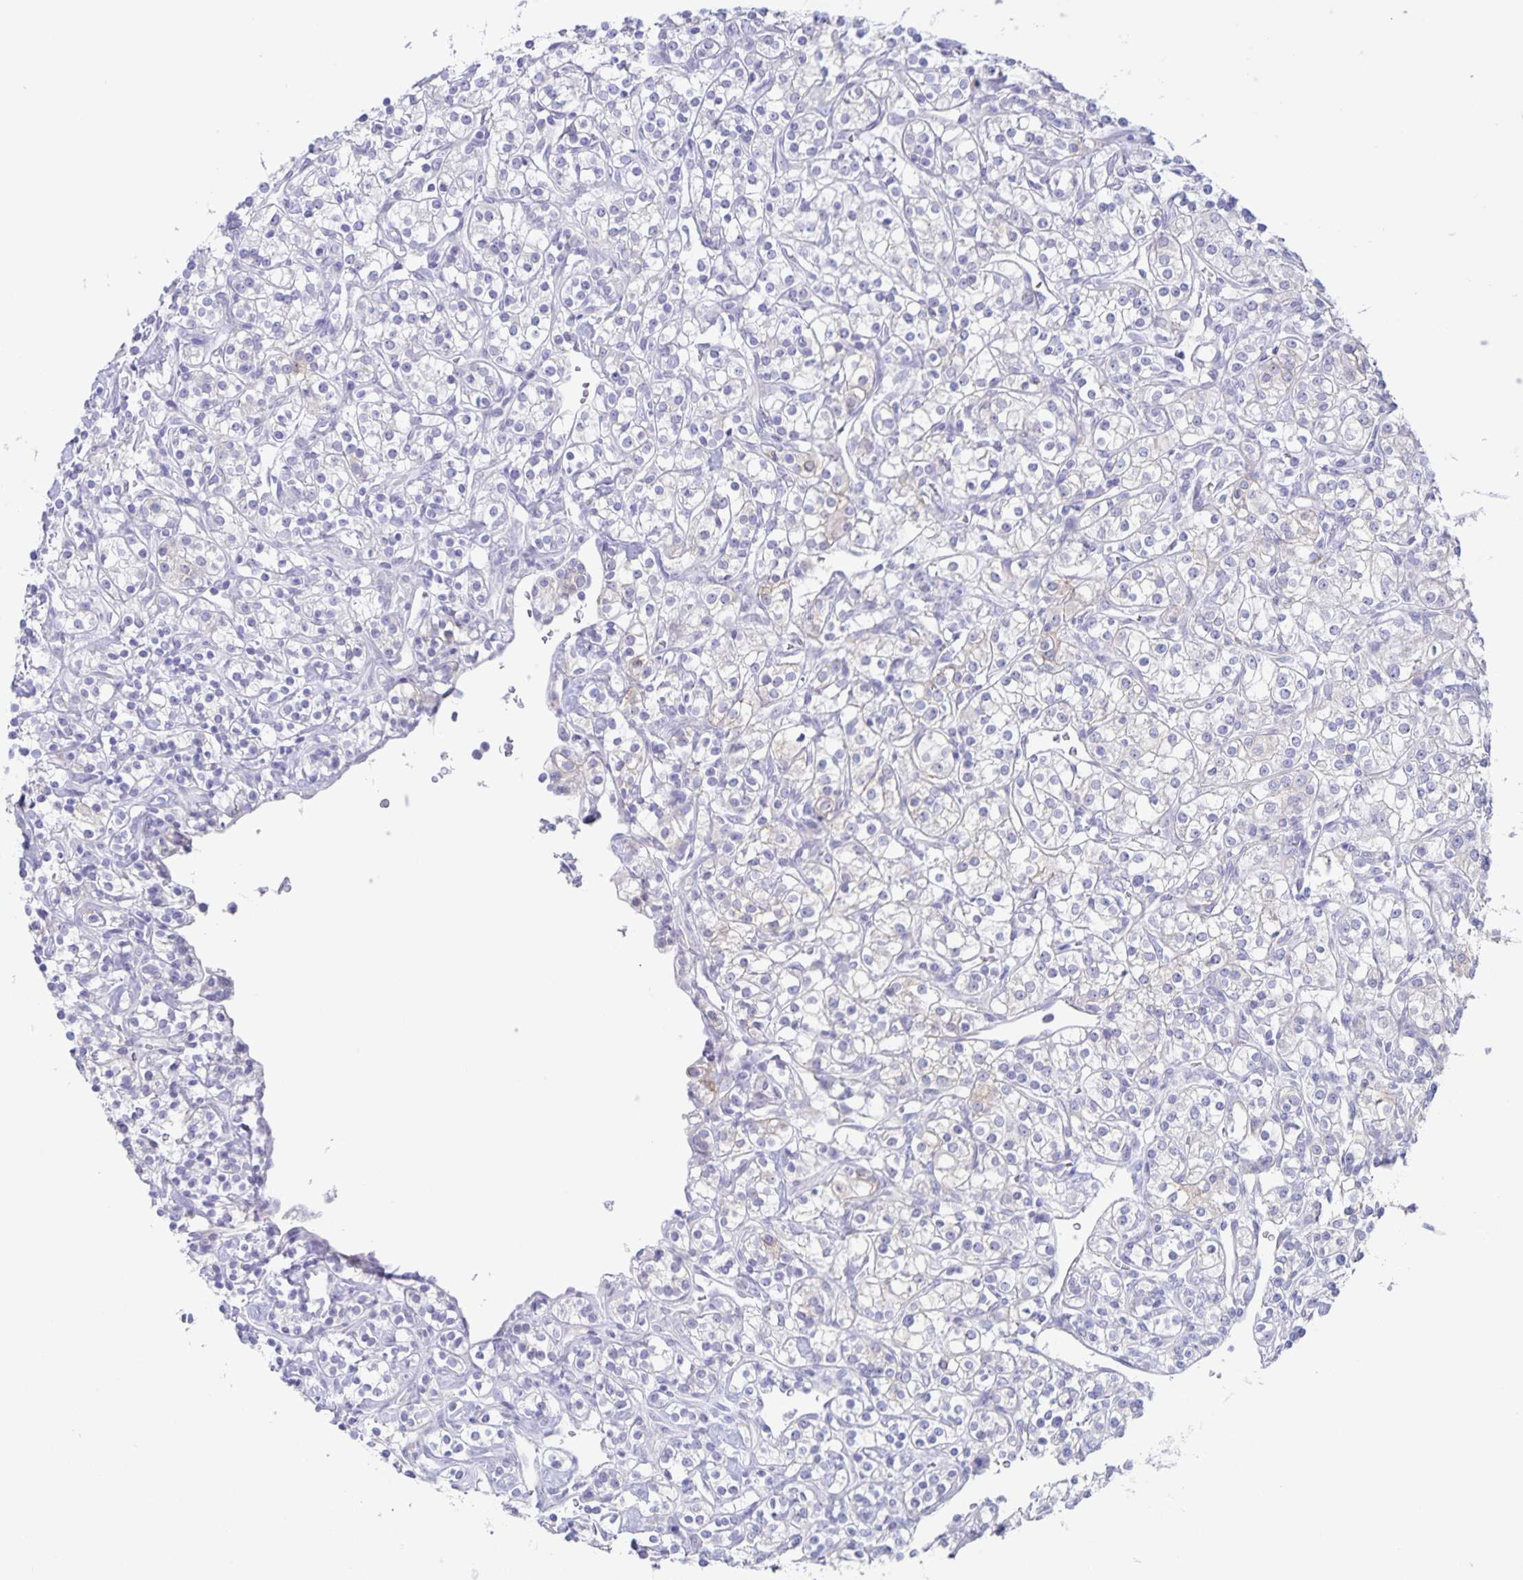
{"staining": {"intensity": "negative", "quantity": "none", "location": "none"}, "tissue": "renal cancer", "cell_type": "Tumor cells", "image_type": "cancer", "snomed": [{"axis": "morphology", "description": "Adenocarcinoma, NOS"}, {"axis": "topography", "description": "Kidney"}], "caption": "This histopathology image is of adenocarcinoma (renal) stained with IHC to label a protein in brown with the nuclei are counter-stained blue. There is no expression in tumor cells. (Brightfield microscopy of DAB immunohistochemistry (IHC) at high magnification).", "gene": "AQP4", "patient": {"sex": "male", "age": 77}}